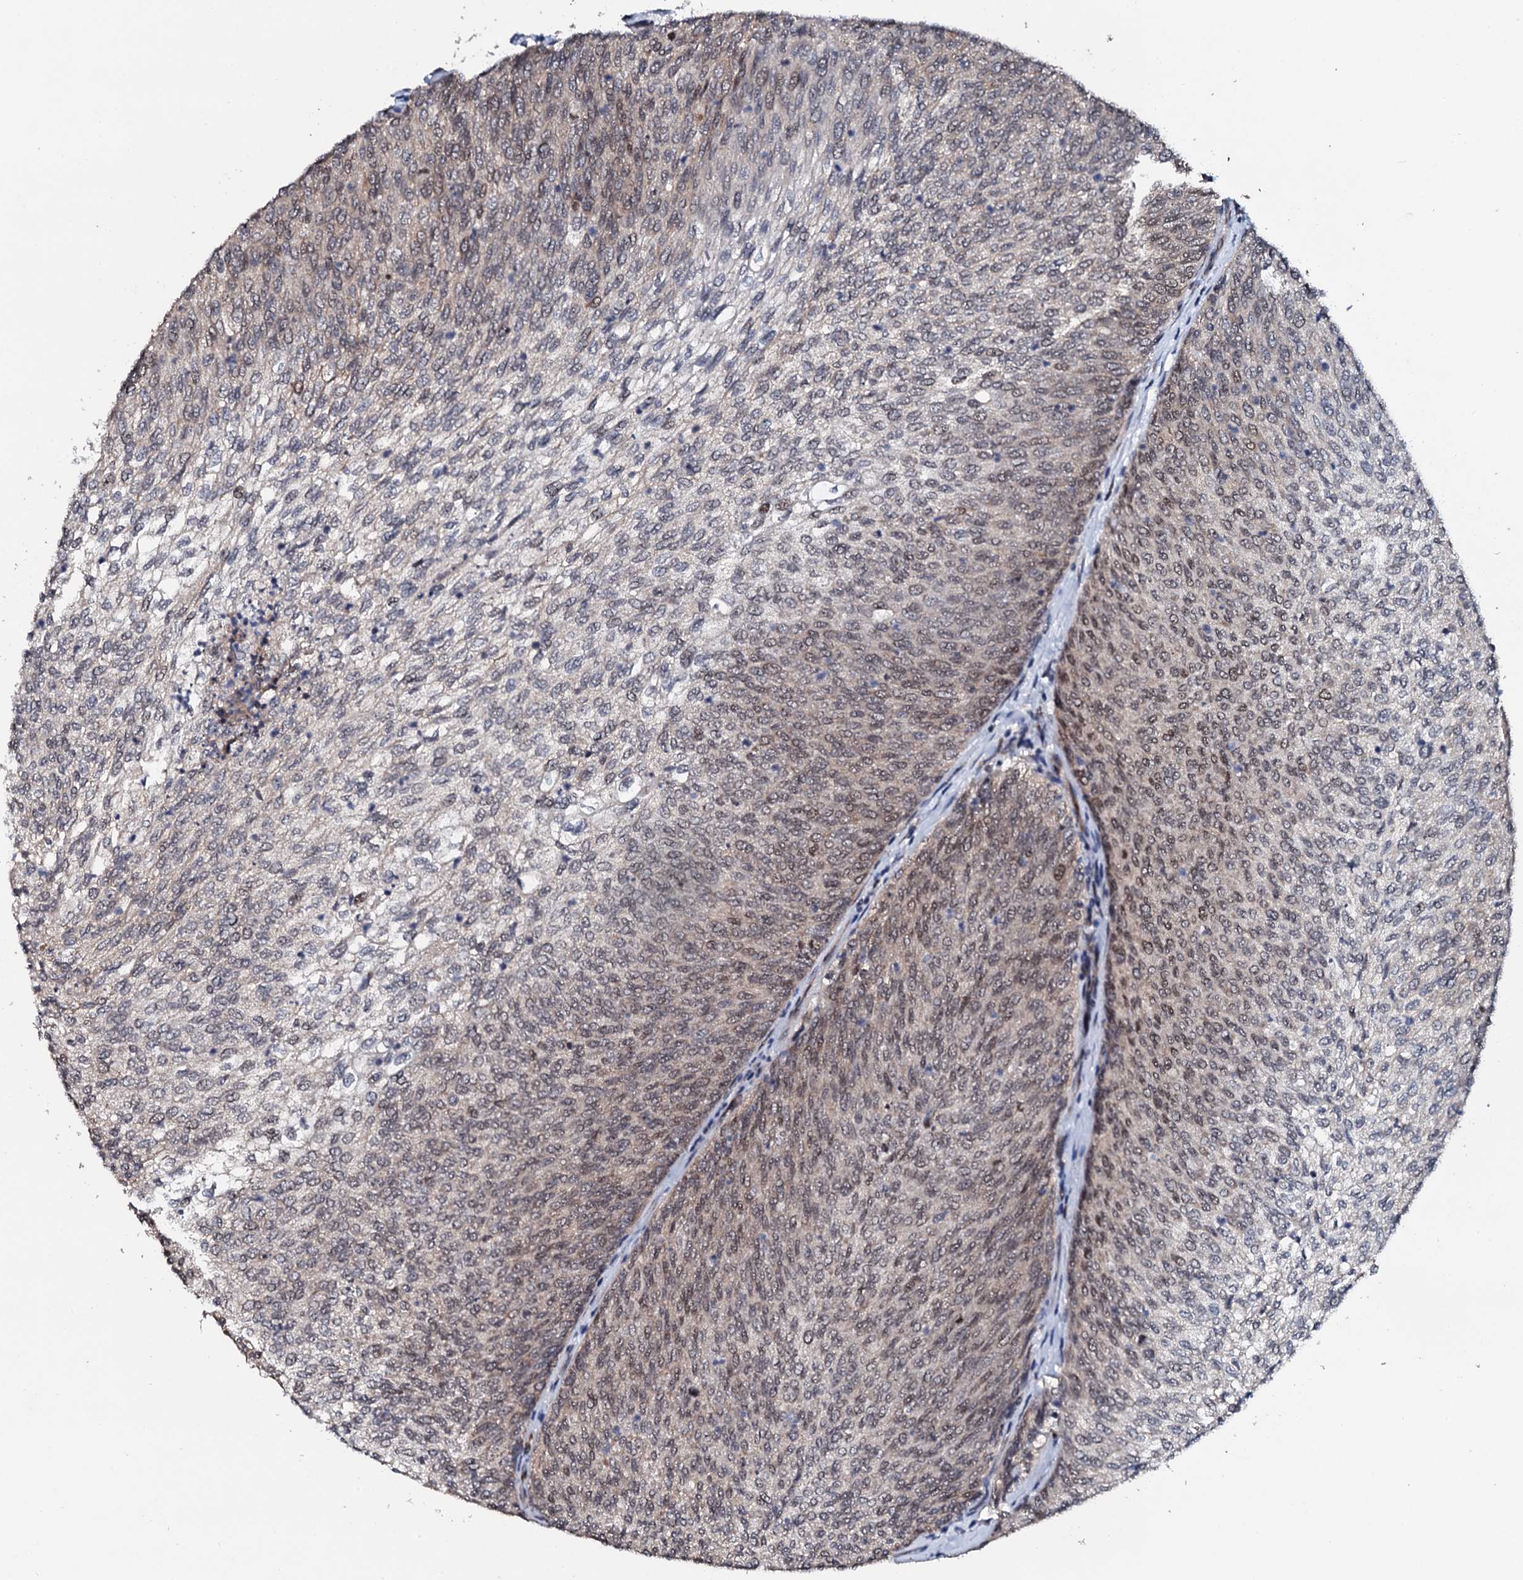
{"staining": {"intensity": "weak", "quantity": "25%-75%", "location": "nuclear"}, "tissue": "urothelial cancer", "cell_type": "Tumor cells", "image_type": "cancer", "snomed": [{"axis": "morphology", "description": "Urothelial carcinoma, Low grade"}, {"axis": "topography", "description": "Urinary bladder"}], "caption": "Tumor cells display weak nuclear positivity in approximately 25%-75% of cells in urothelial cancer.", "gene": "FAM111A", "patient": {"sex": "female", "age": 79}}